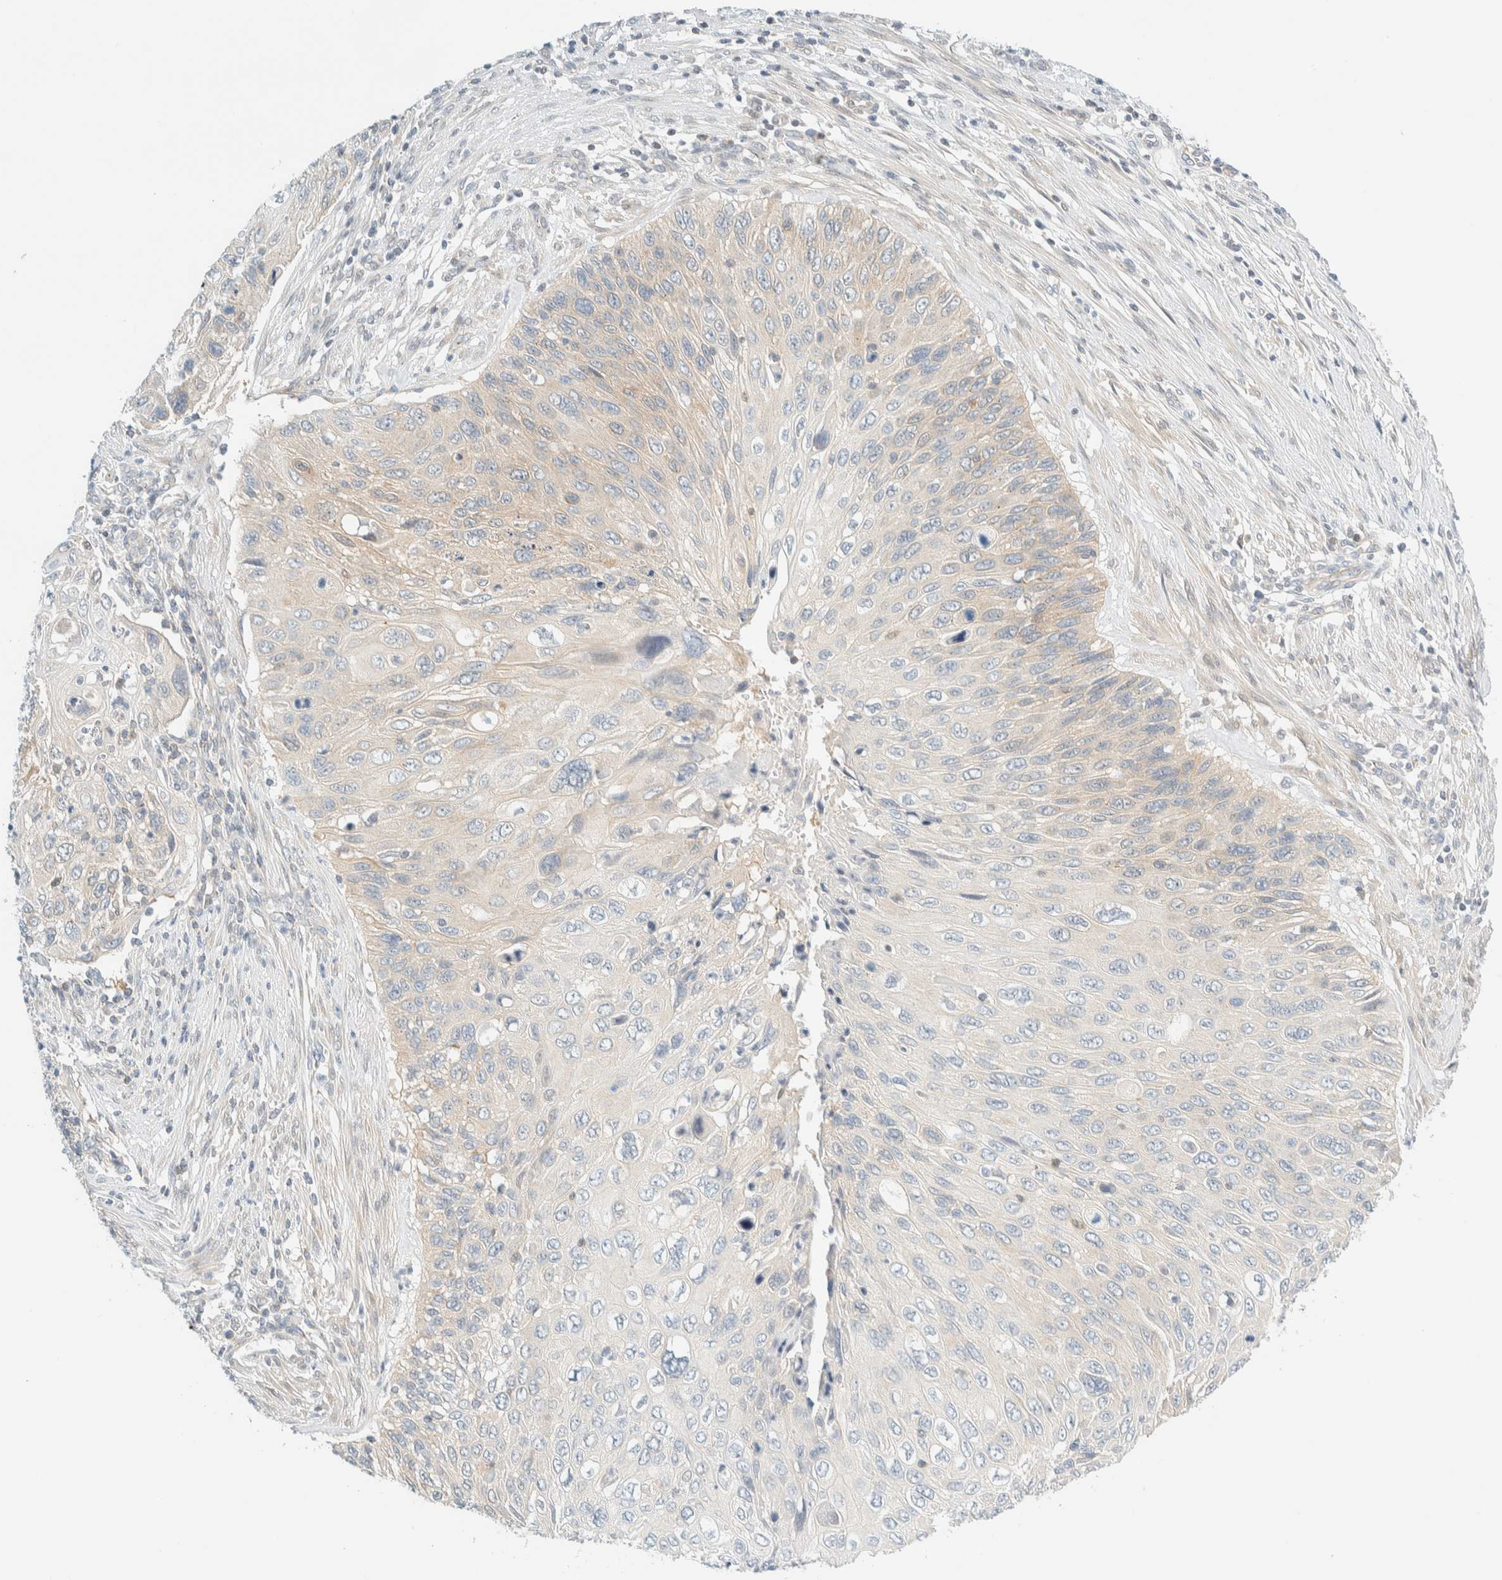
{"staining": {"intensity": "weak", "quantity": "<25%", "location": "cytoplasmic/membranous"}, "tissue": "cervical cancer", "cell_type": "Tumor cells", "image_type": "cancer", "snomed": [{"axis": "morphology", "description": "Squamous cell carcinoma, NOS"}, {"axis": "topography", "description": "Cervix"}], "caption": "Tumor cells are negative for protein expression in human cervical squamous cell carcinoma.", "gene": "PCYT2", "patient": {"sex": "female", "age": 70}}